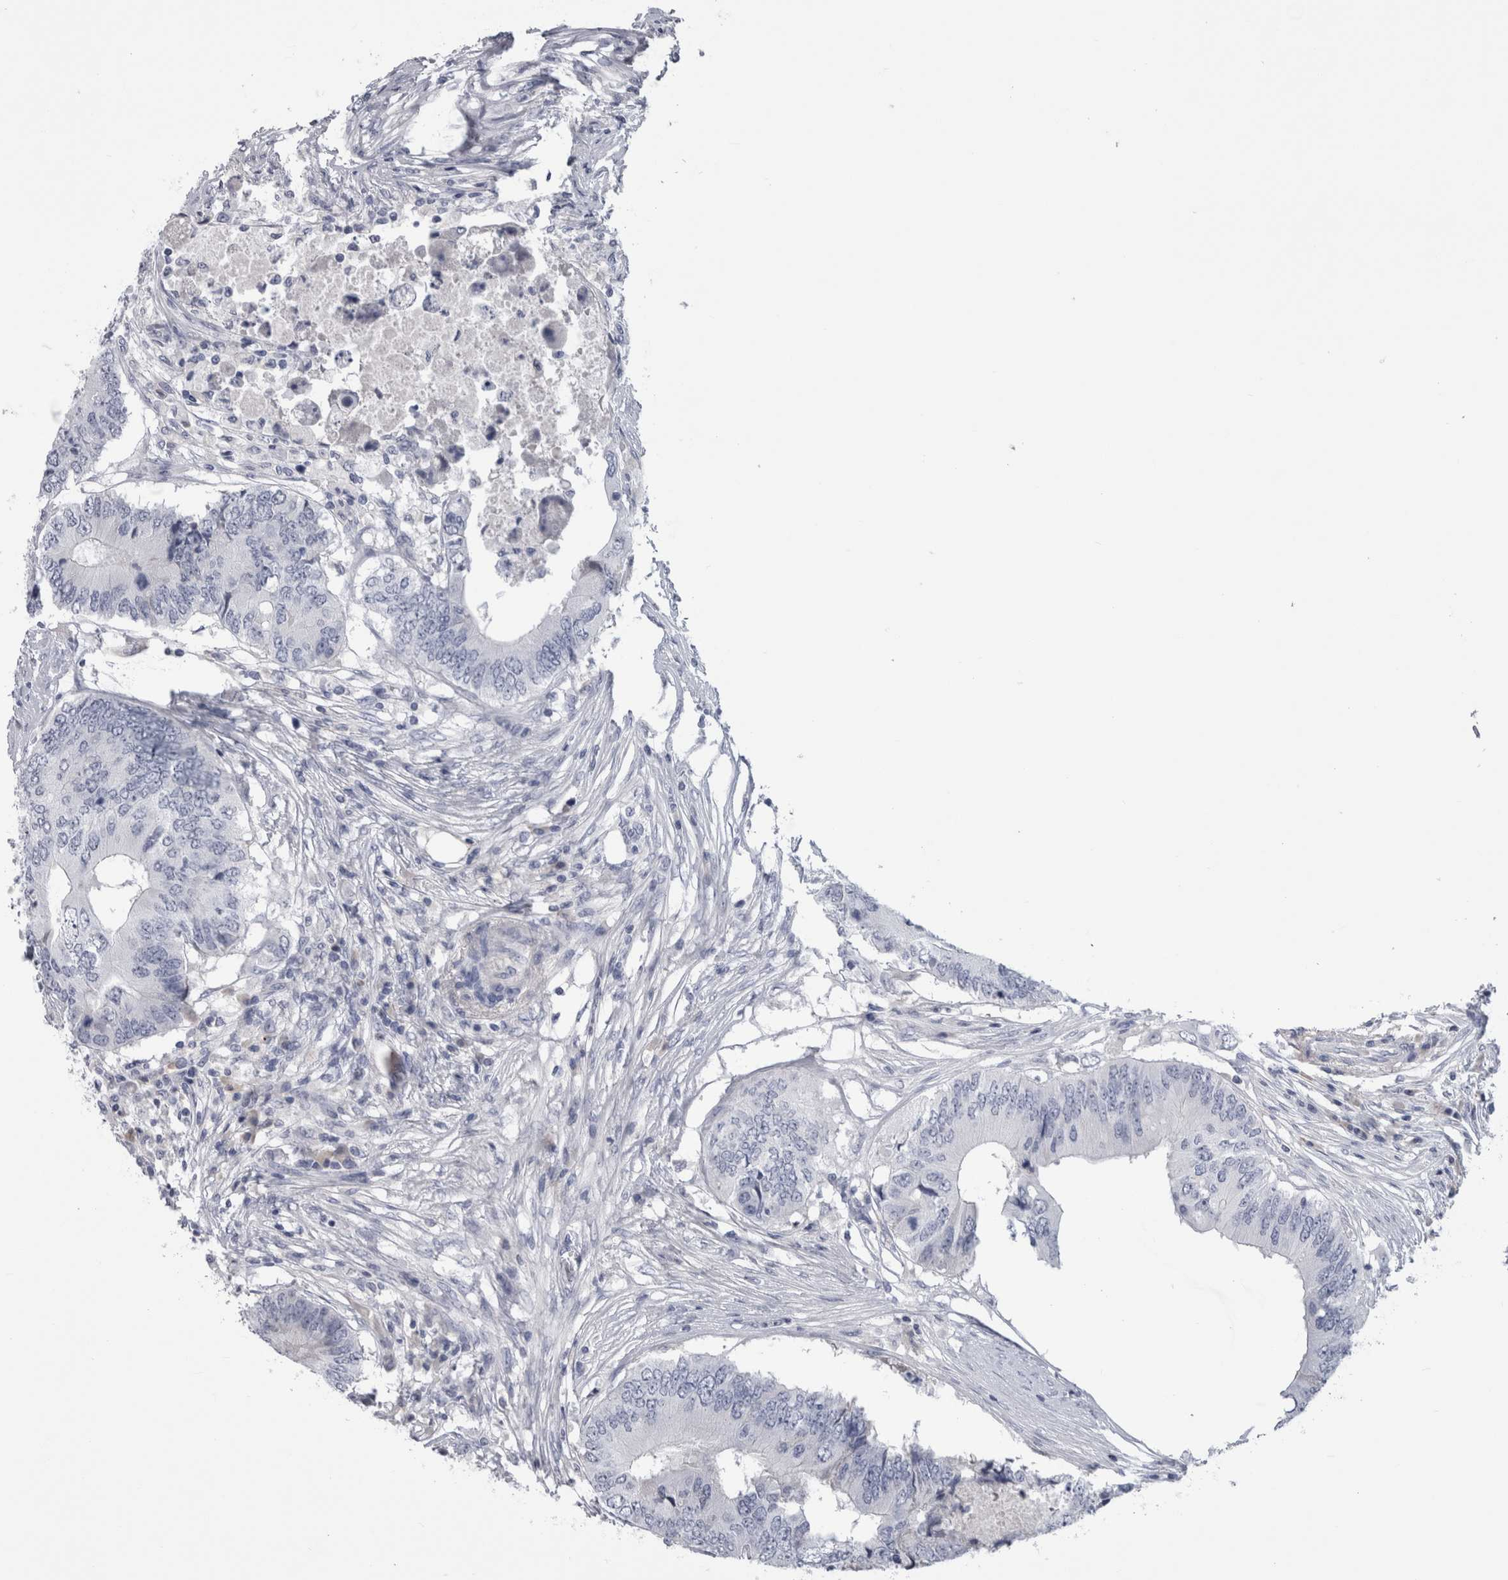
{"staining": {"intensity": "negative", "quantity": "none", "location": "none"}, "tissue": "colorectal cancer", "cell_type": "Tumor cells", "image_type": "cancer", "snomed": [{"axis": "morphology", "description": "Adenocarcinoma, NOS"}, {"axis": "topography", "description": "Colon"}], "caption": "A histopathology image of human colorectal adenocarcinoma is negative for staining in tumor cells.", "gene": "PAX5", "patient": {"sex": "male", "age": 71}}